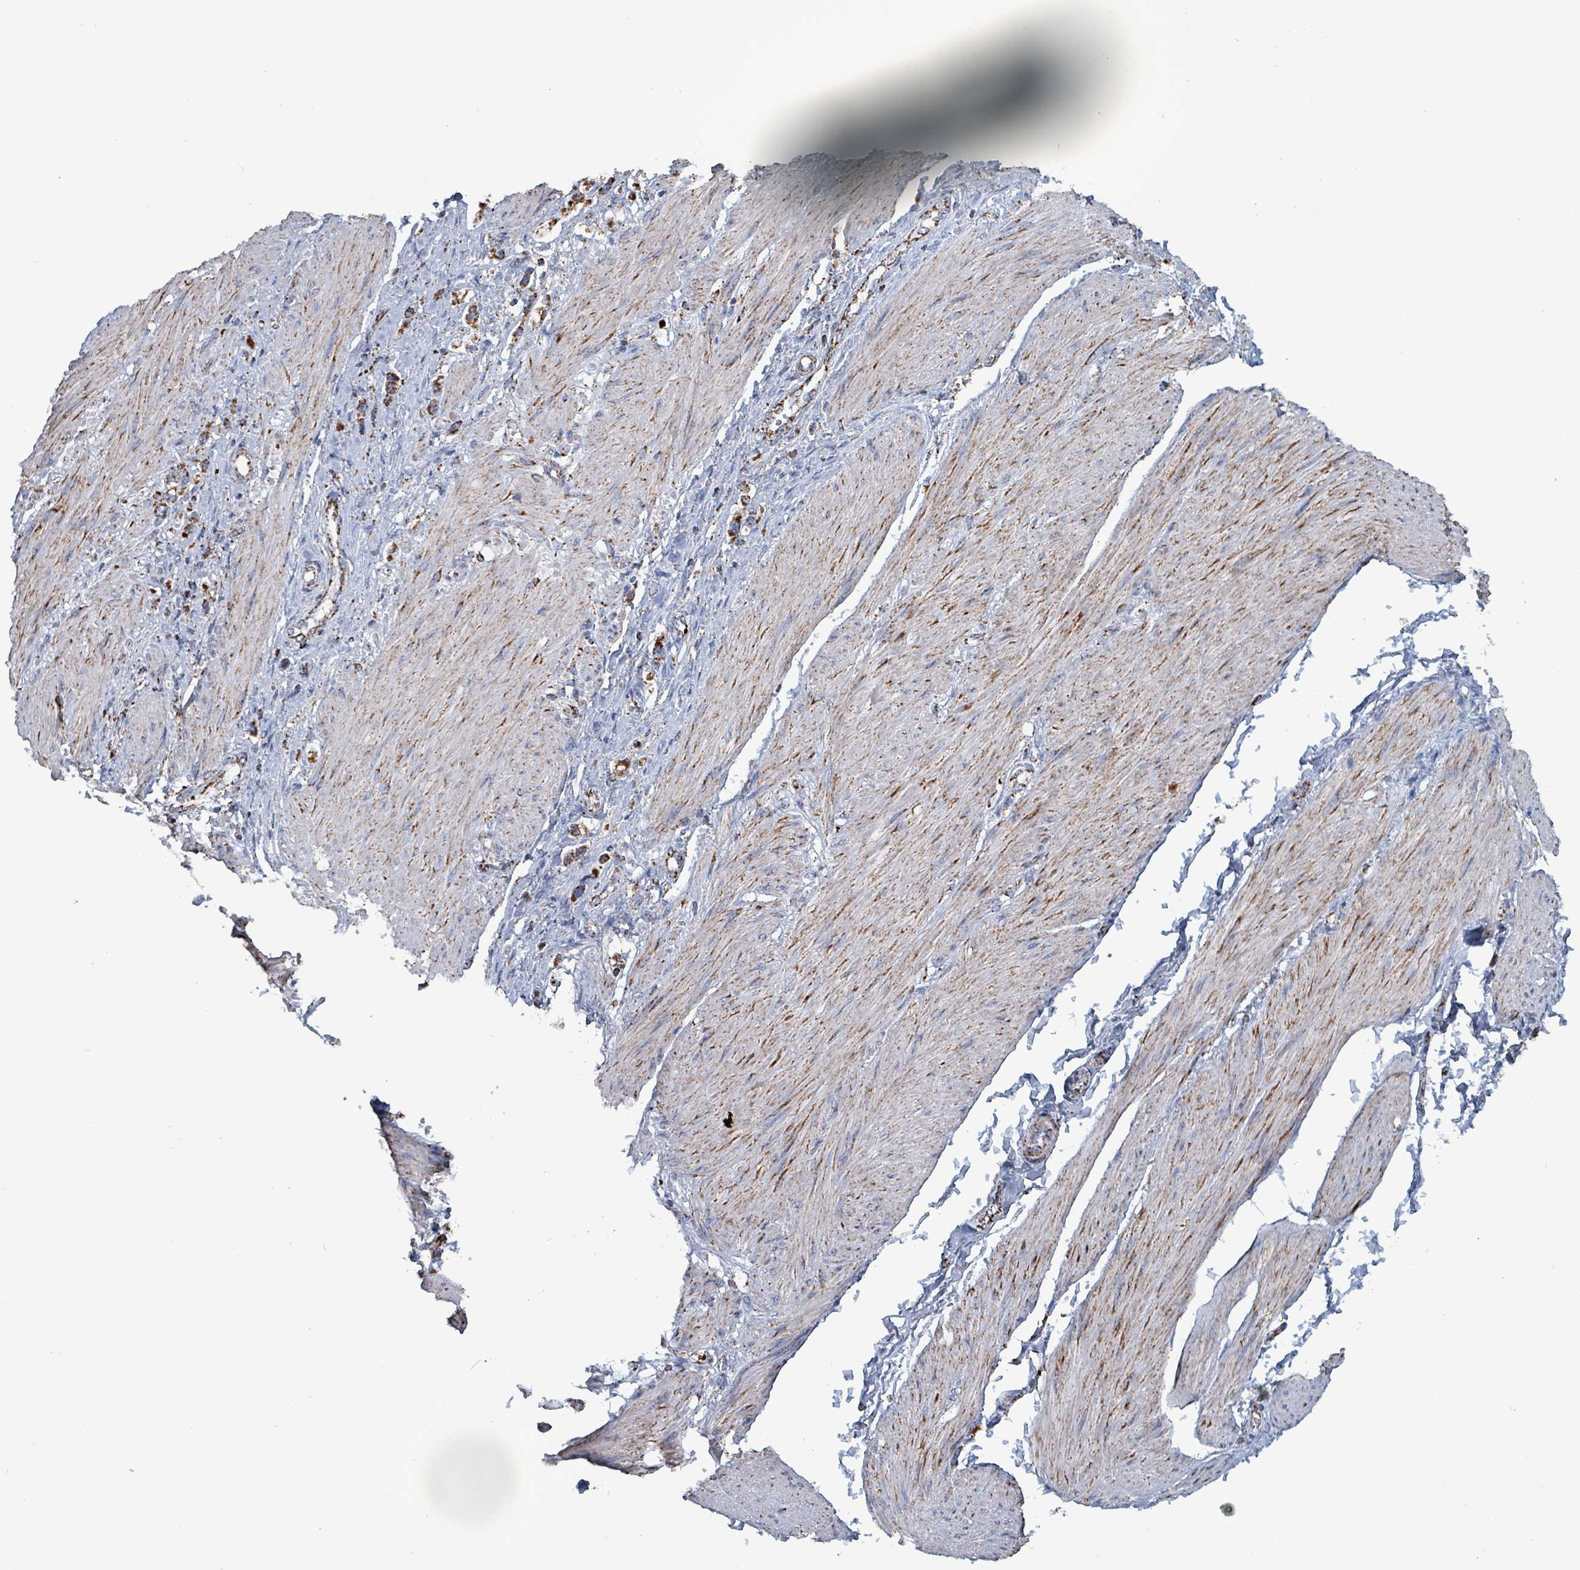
{"staining": {"intensity": "strong", "quantity": ">75%", "location": "cytoplasmic/membranous"}, "tissue": "stomach cancer", "cell_type": "Tumor cells", "image_type": "cancer", "snomed": [{"axis": "morphology", "description": "Adenocarcinoma, NOS"}, {"axis": "topography", "description": "Stomach"}], "caption": "Protein staining demonstrates strong cytoplasmic/membranous expression in approximately >75% of tumor cells in stomach adenocarcinoma.", "gene": "IDH3B", "patient": {"sex": "female", "age": 65}}